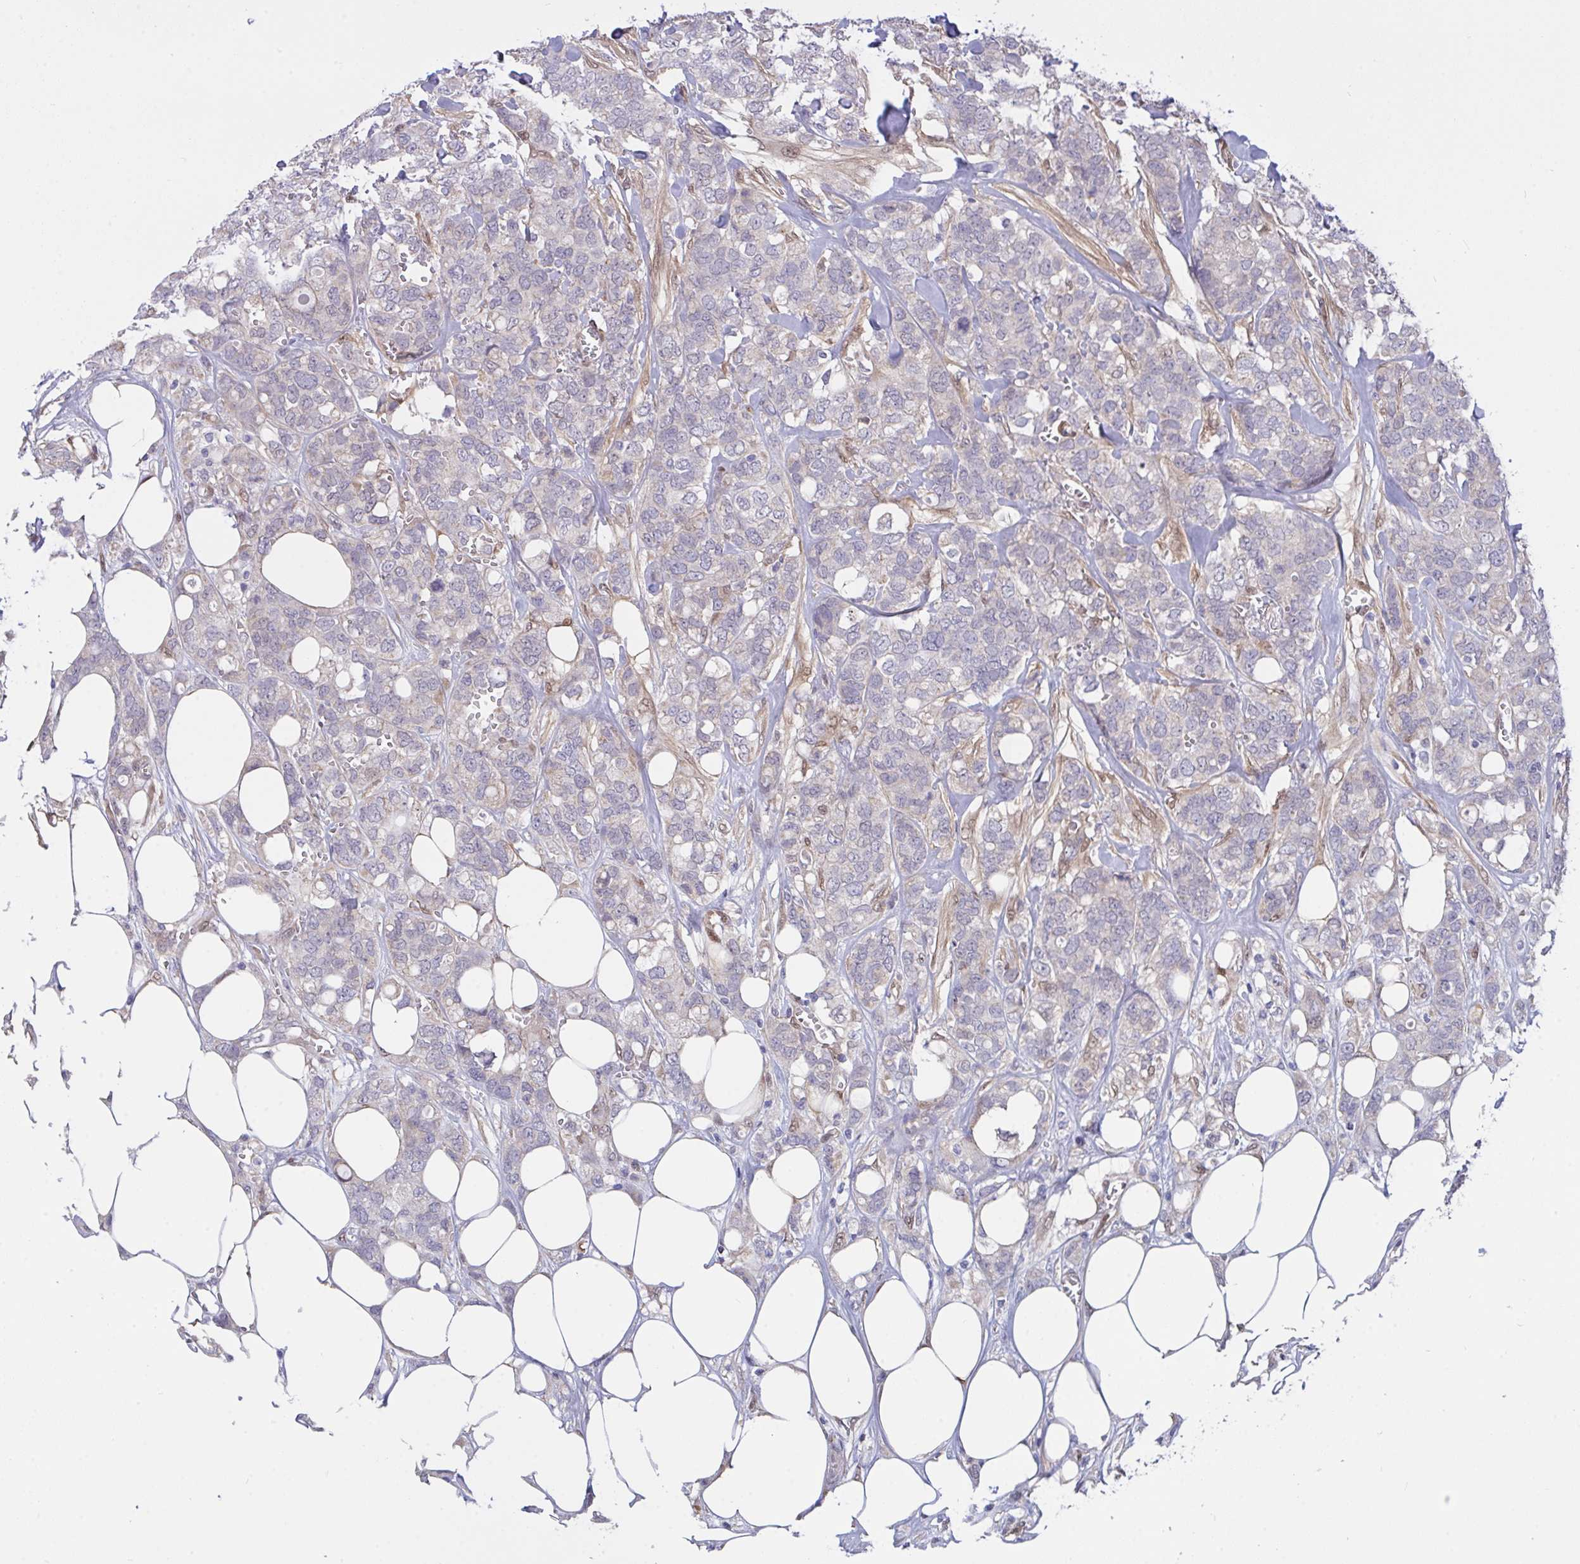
{"staining": {"intensity": "negative", "quantity": "none", "location": "none"}, "tissue": "breast cancer", "cell_type": "Tumor cells", "image_type": "cancer", "snomed": [{"axis": "morphology", "description": "Lobular carcinoma"}, {"axis": "topography", "description": "Breast"}], "caption": "Immunohistochemistry histopathology image of human breast cancer (lobular carcinoma) stained for a protein (brown), which demonstrates no staining in tumor cells.", "gene": "L3HYPDH", "patient": {"sex": "female", "age": 91}}